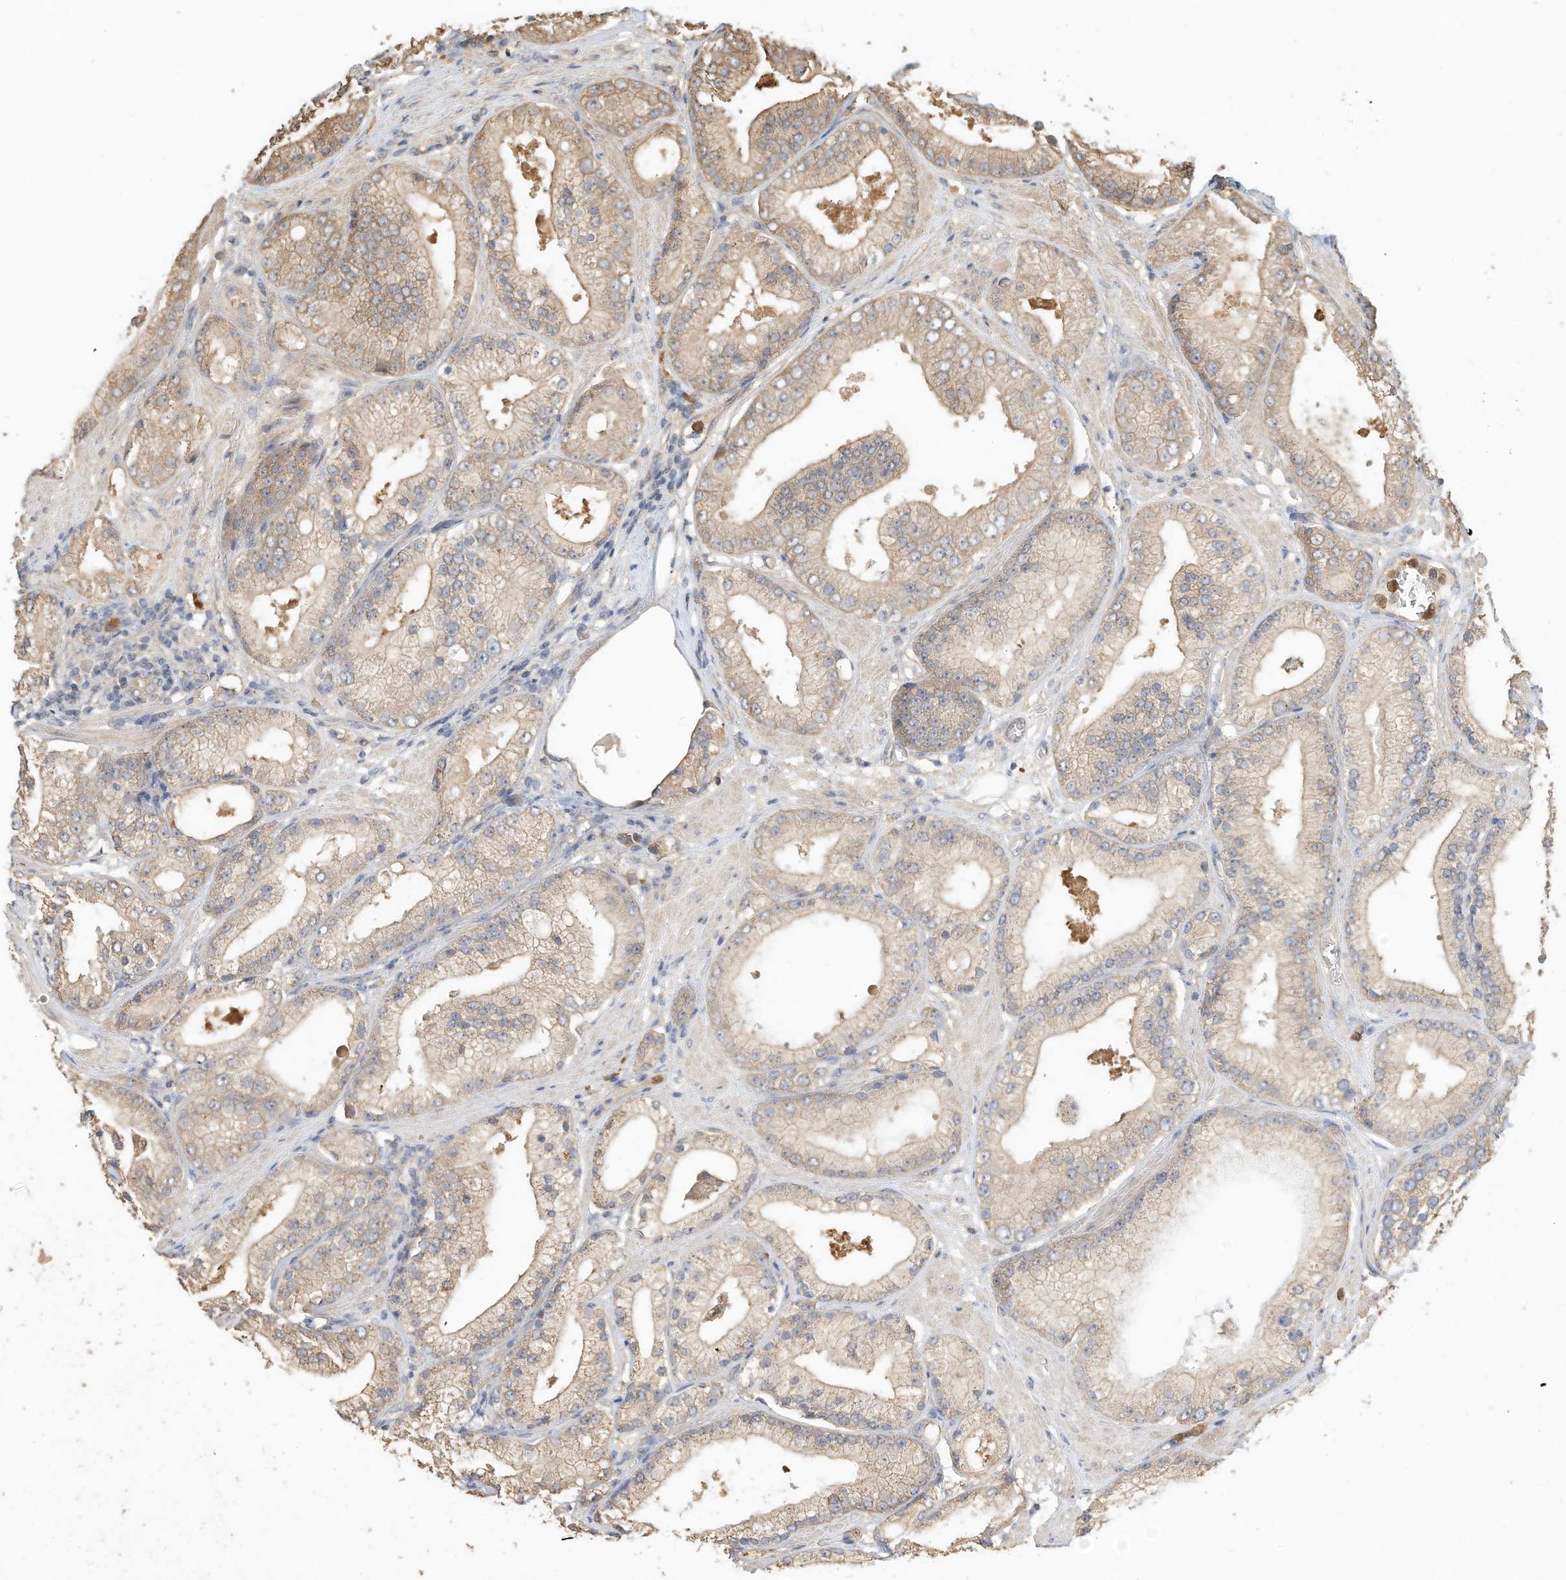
{"staining": {"intensity": "weak", "quantity": ">75%", "location": "cytoplasmic/membranous"}, "tissue": "prostate cancer", "cell_type": "Tumor cells", "image_type": "cancer", "snomed": [{"axis": "morphology", "description": "Adenocarcinoma, Low grade"}, {"axis": "topography", "description": "Prostate"}], "caption": "A photomicrograph of prostate cancer stained for a protein demonstrates weak cytoplasmic/membranous brown staining in tumor cells. The staining is performed using DAB (3,3'-diaminobenzidine) brown chromogen to label protein expression. The nuclei are counter-stained blue using hematoxylin.", "gene": "OFD1", "patient": {"sex": "male", "age": 67}}